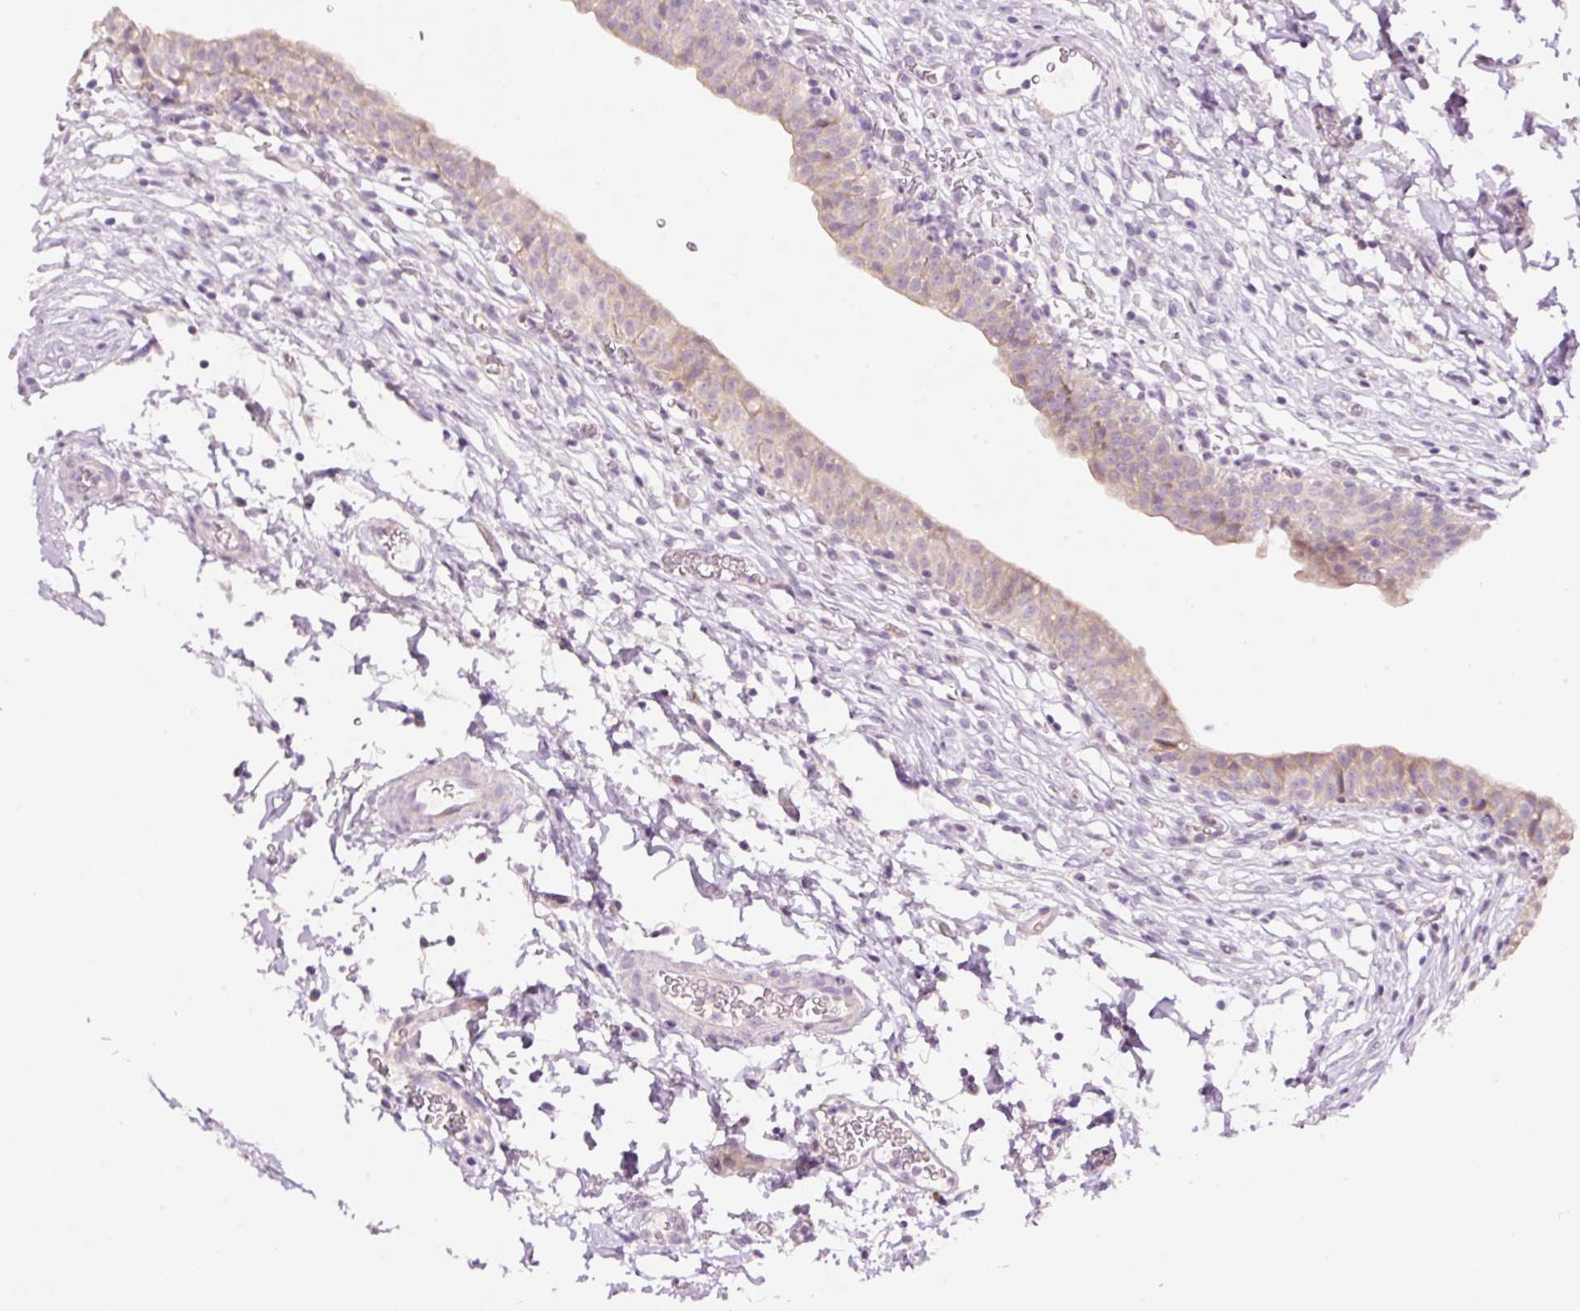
{"staining": {"intensity": "weak", "quantity": "<25%", "location": "cytoplasmic/membranous"}, "tissue": "urinary bladder", "cell_type": "Urothelial cells", "image_type": "normal", "snomed": [{"axis": "morphology", "description": "Normal tissue, NOS"}, {"axis": "topography", "description": "Urinary bladder"}, {"axis": "topography", "description": "Peripheral nerve tissue"}], "caption": "Unremarkable urinary bladder was stained to show a protein in brown. There is no significant staining in urothelial cells. (Brightfield microscopy of DAB (3,3'-diaminobenzidine) IHC at high magnification).", "gene": "RSPO2", "patient": {"sex": "male", "age": 55}}